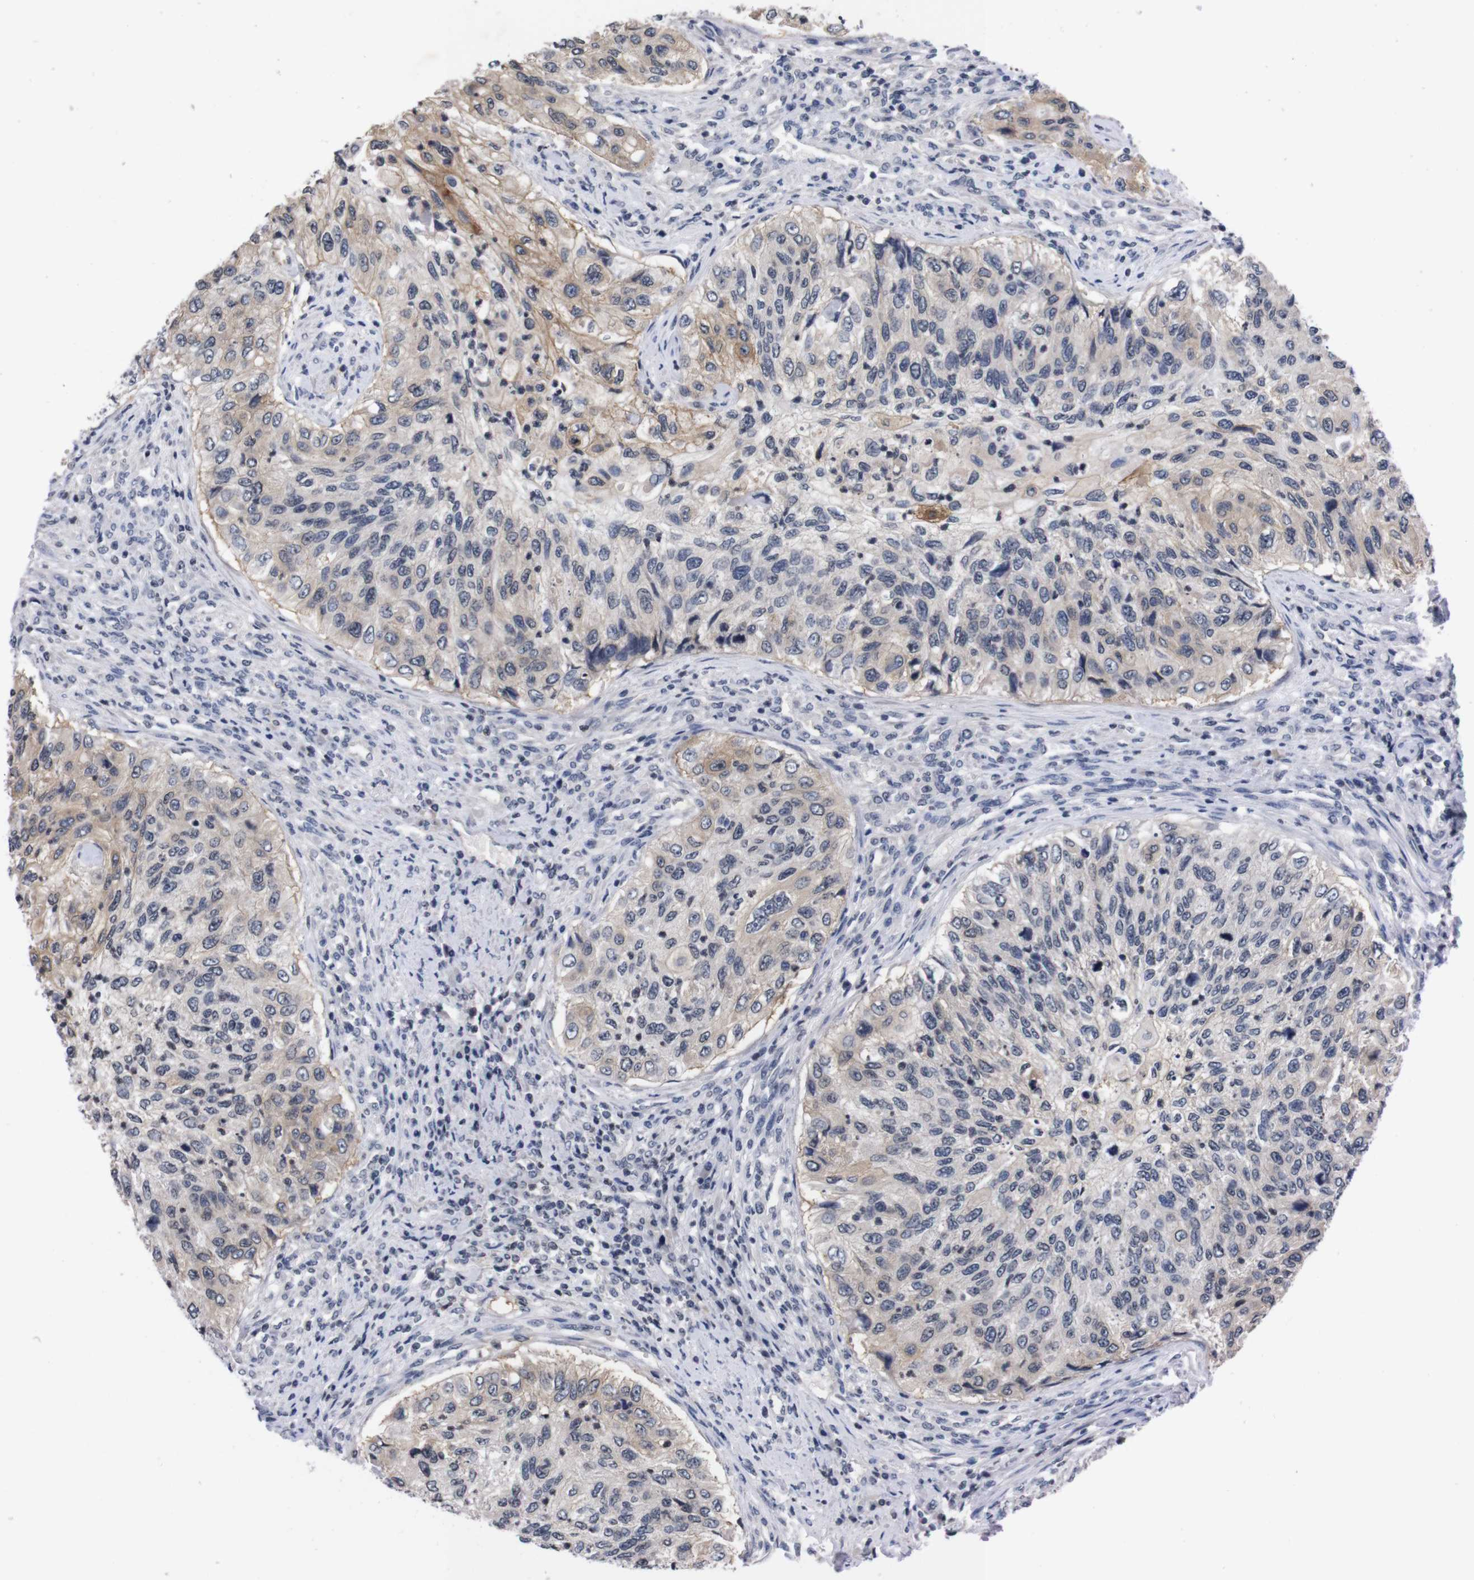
{"staining": {"intensity": "weak", "quantity": "25%-75%", "location": "cytoplasmic/membranous"}, "tissue": "urothelial cancer", "cell_type": "Tumor cells", "image_type": "cancer", "snomed": [{"axis": "morphology", "description": "Urothelial carcinoma, High grade"}, {"axis": "topography", "description": "Urinary bladder"}], "caption": "Immunohistochemical staining of human urothelial cancer exhibits low levels of weak cytoplasmic/membranous protein positivity in about 25%-75% of tumor cells. Immunohistochemistry stains the protein in brown and the nuclei are stained blue.", "gene": "TNFRSF21", "patient": {"sex": "female", "age": 60}}